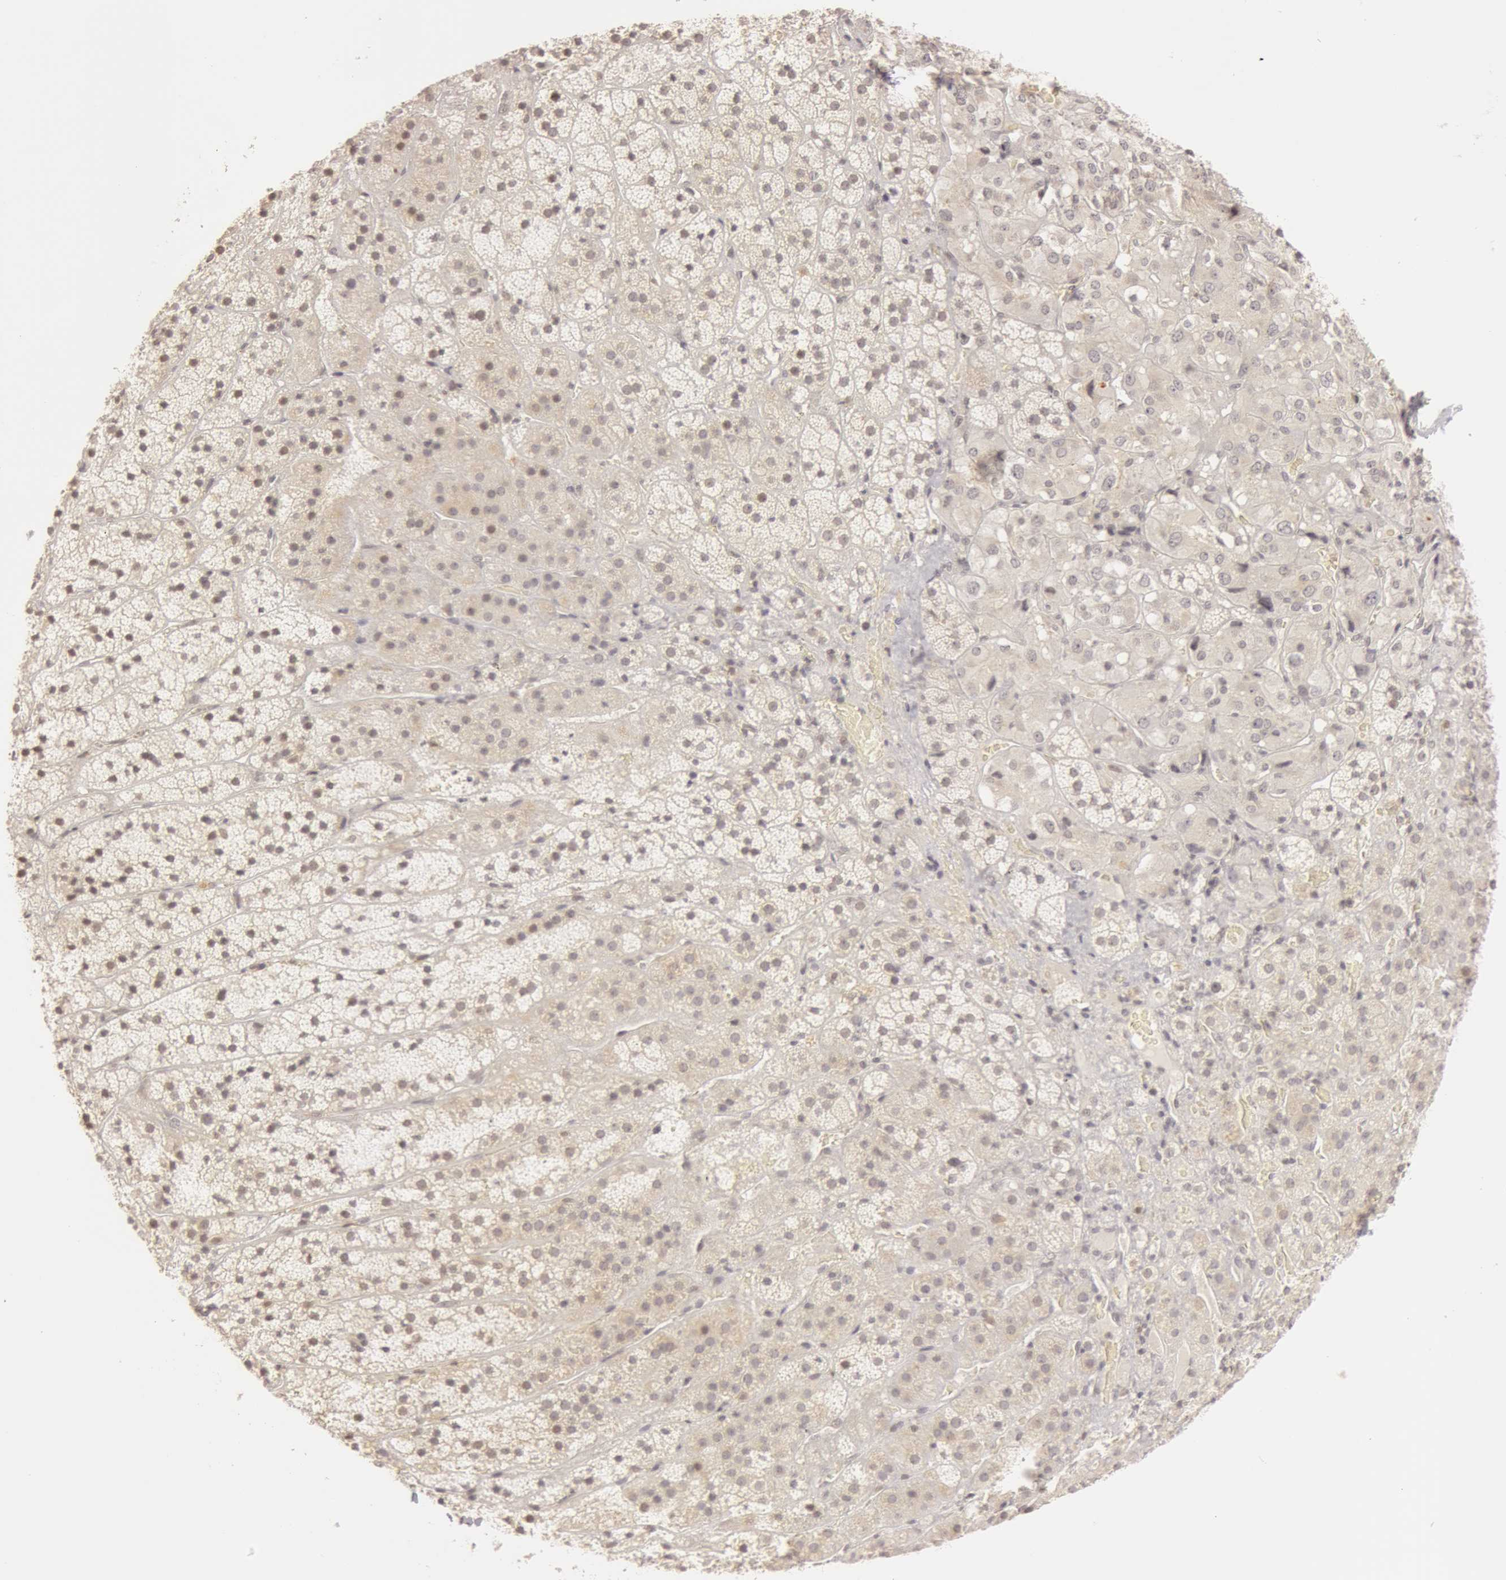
{"staining": {"intensity": "negative", "quantity": "none", "location": "none"}, "tissue": "adrenal gland", "cell_type": "Glandular cells", "image_type": "normal", "snomed": [{"axis": "morphology", "description": "Normal tissue, NOS"}, {"axis": "topography", "description": "Adrenal gland"}], "caption": "Immunohistochemistry (IHC) of benign adrenal gland exhibits no expression in glandular cells. (DAB IHC with hematoxylin counter stain).", "gene": "OASL", "patient": {"sex": "female", "age": 44}}